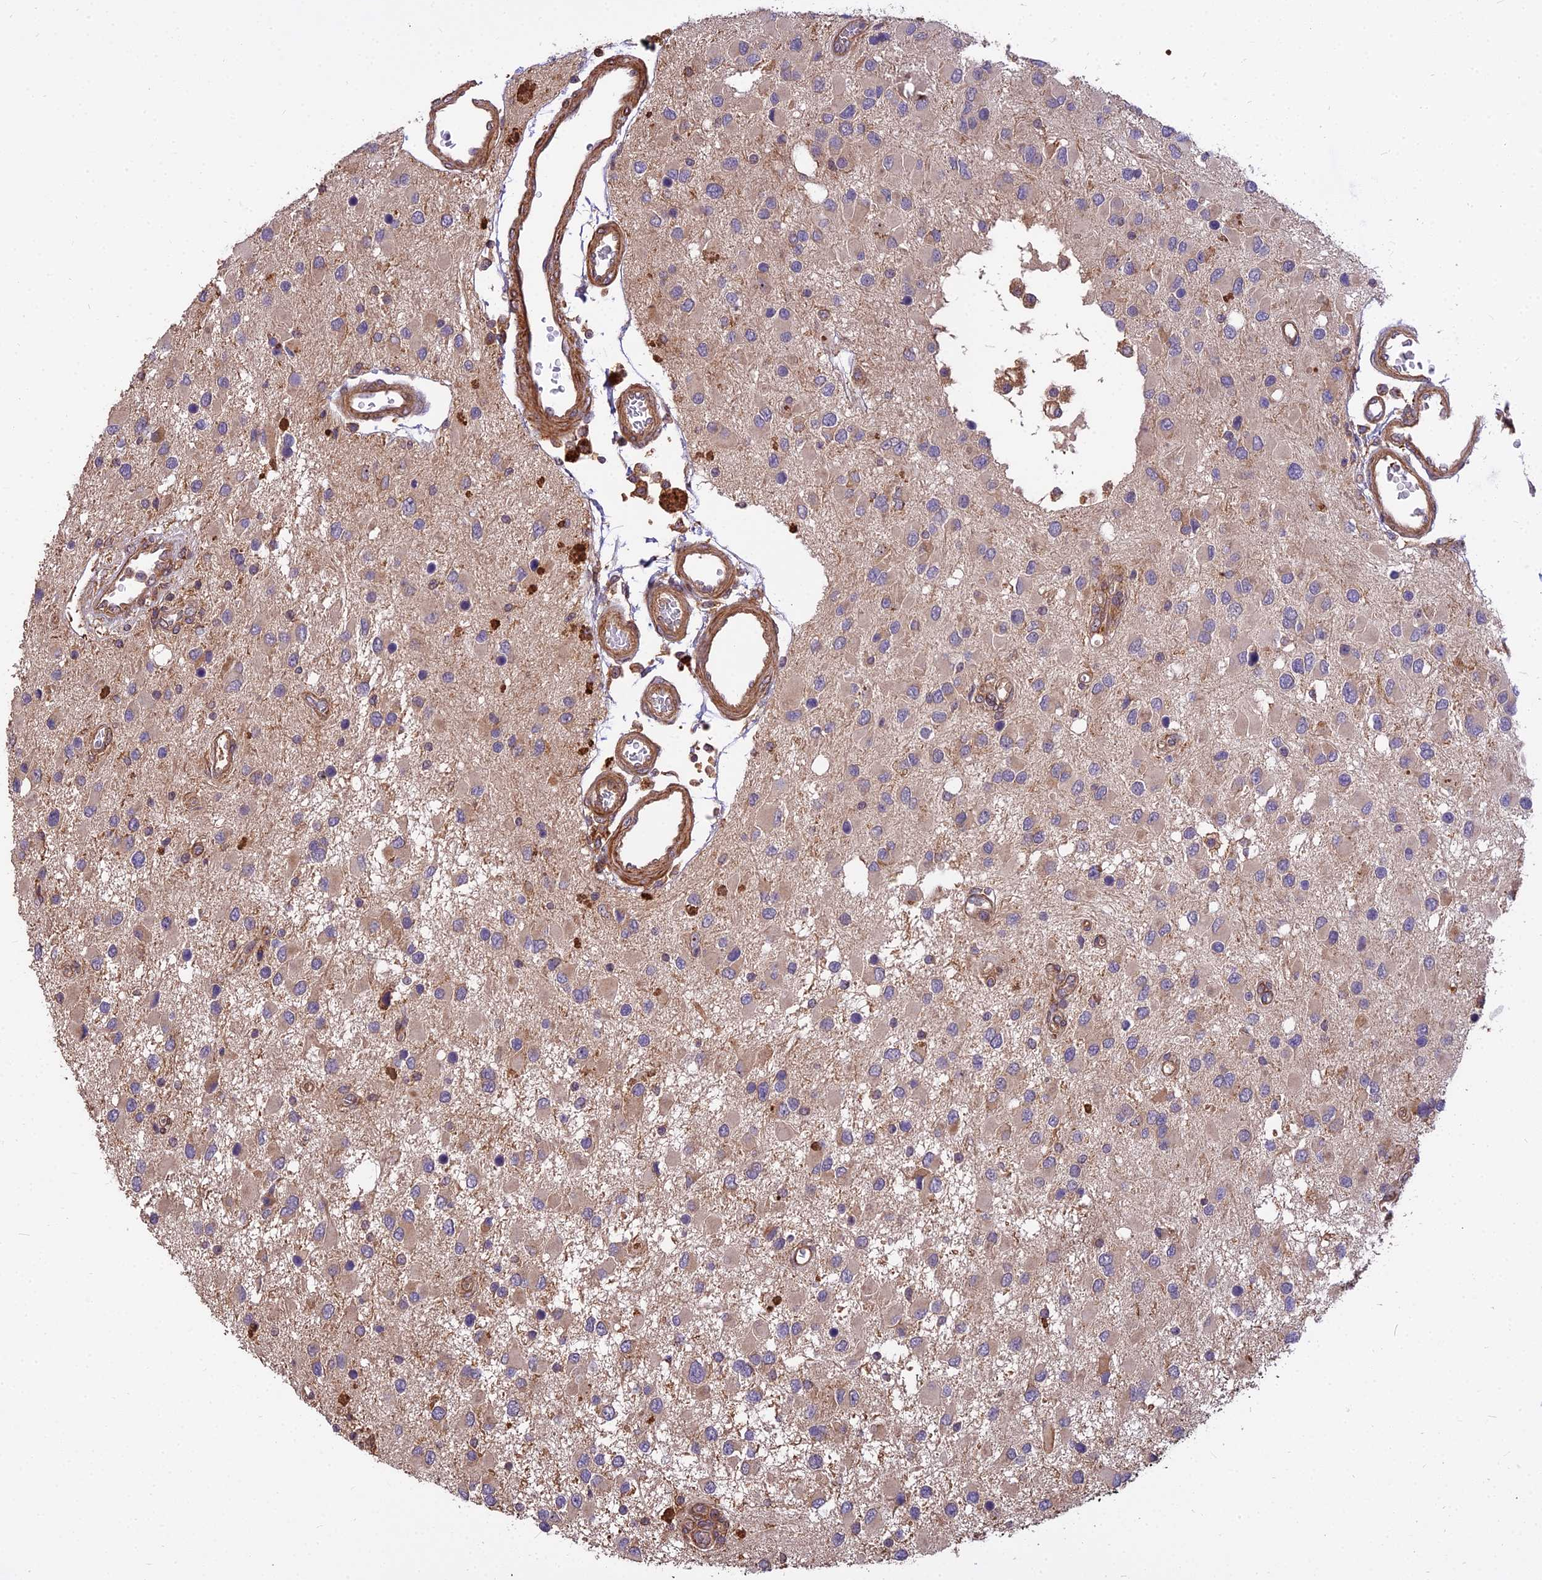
{"staining": {"intensity": "weak", "quantity": "<25%", "location": "cytoplasmic/membranous"}, "tissue": "glioma", "cell_type": "Tumor cells", "image_type": "cancer", "snomed": [{"axis": "morphology", "description": "Glioma, malignant, High grade"}, {"axis": "topography", "description": "Brain"}], "caption": "The histopathology image displays no staining of tumor cells in glioma.", "gene": "TCEA3", "patient": {"sex": "male", "age": 53}}